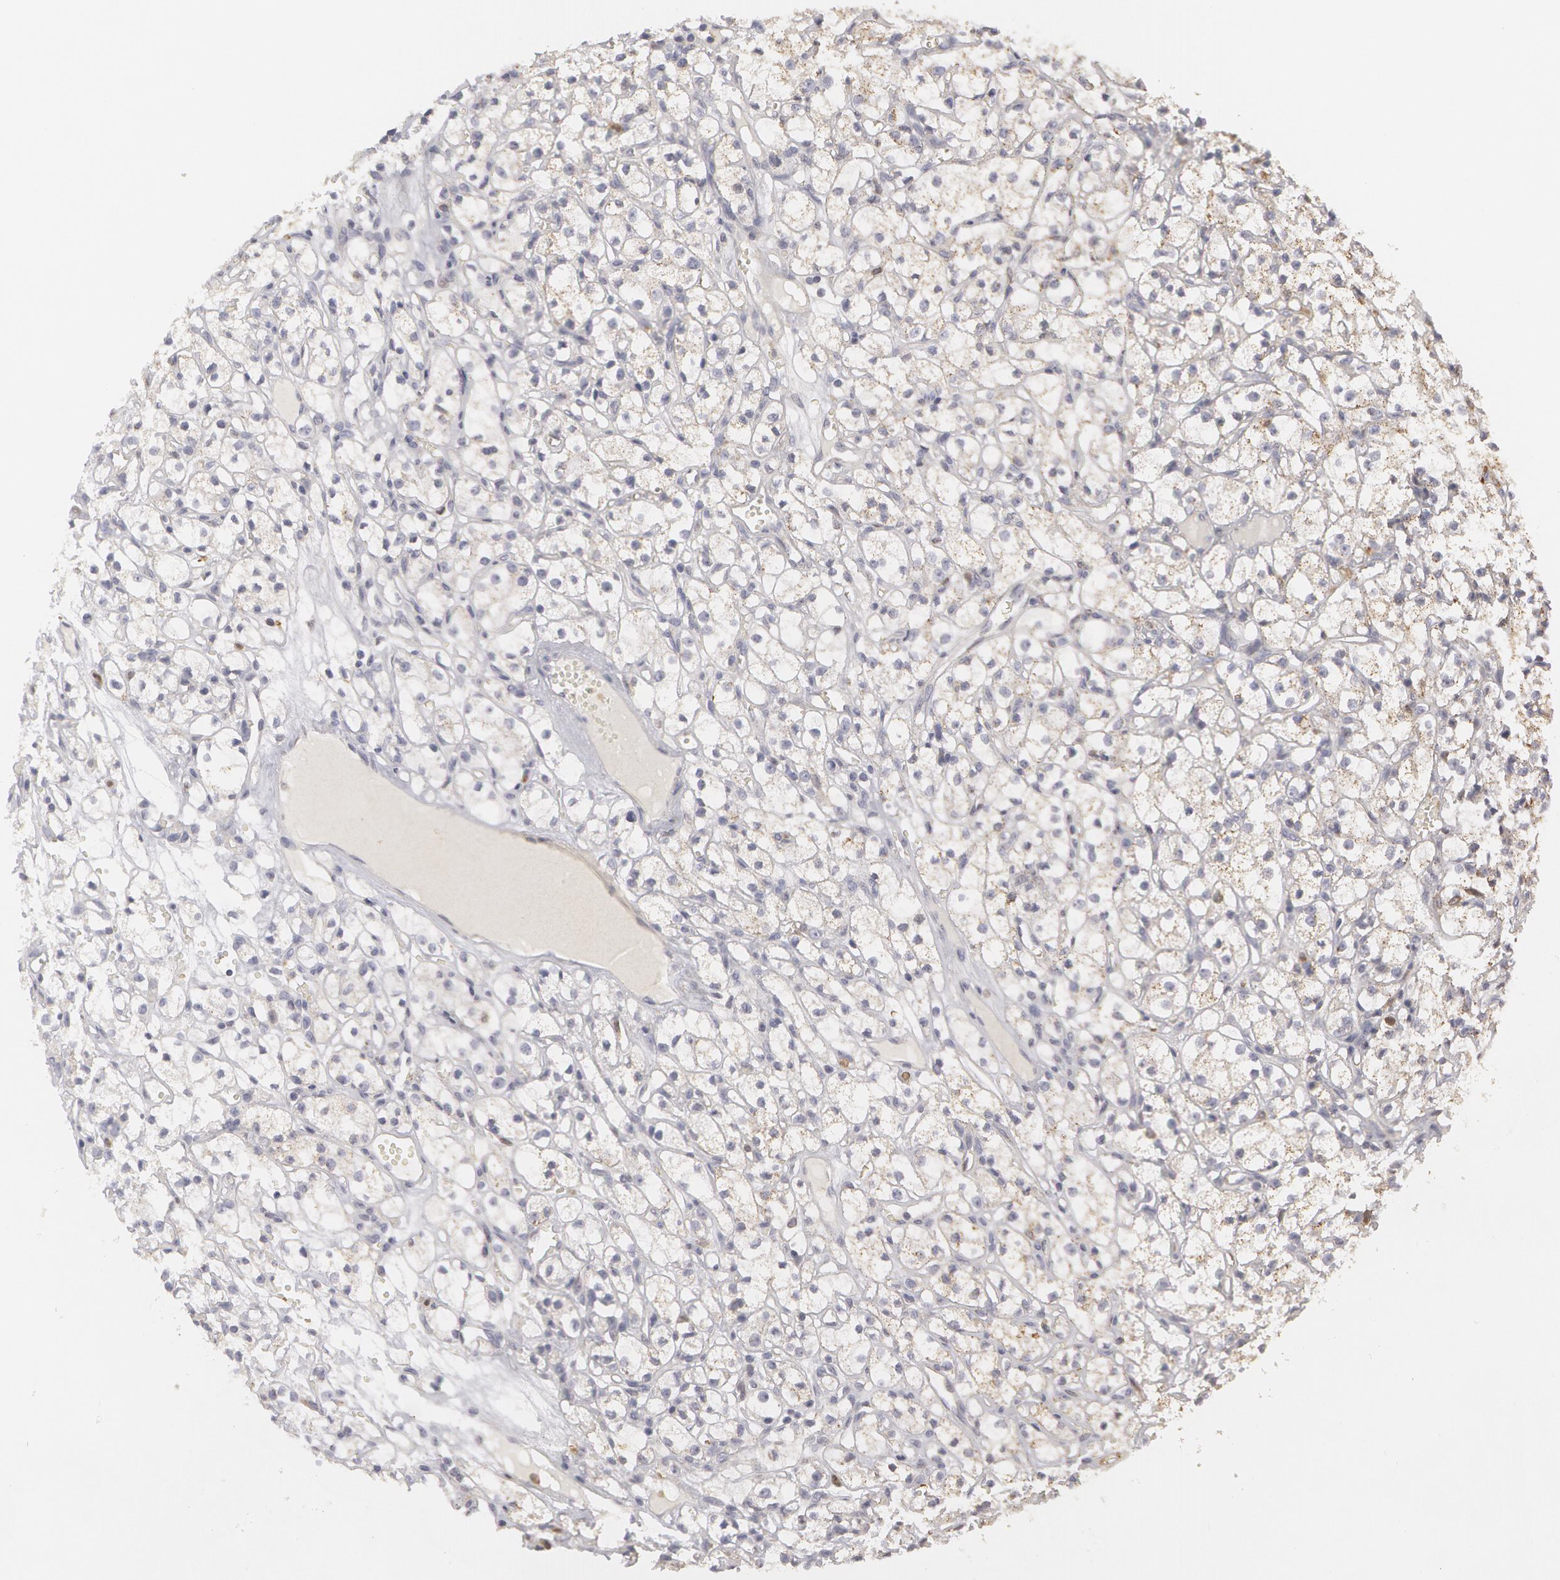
{"staining": {"intensity": "weak", "quantity": "25%-75%", "location": "cytoplasmic/membranous"}, "tissue": "renal cancer", "cell_type": "Tumor cells", "image_type": "cancer", "snomed": [{"axis": "morphology", "description": "Adenocarcinoma, NOS"}, {"axis": "topography", "description": "Kidney"}], "caption": "A photomicrograph of human renal adenocarcinoma stained for a protein reveals weak cytoplasmic/membranous brown staining in tumor cells.", "gene": "CAT", "patient": {"sex": "male", "age": 61}}